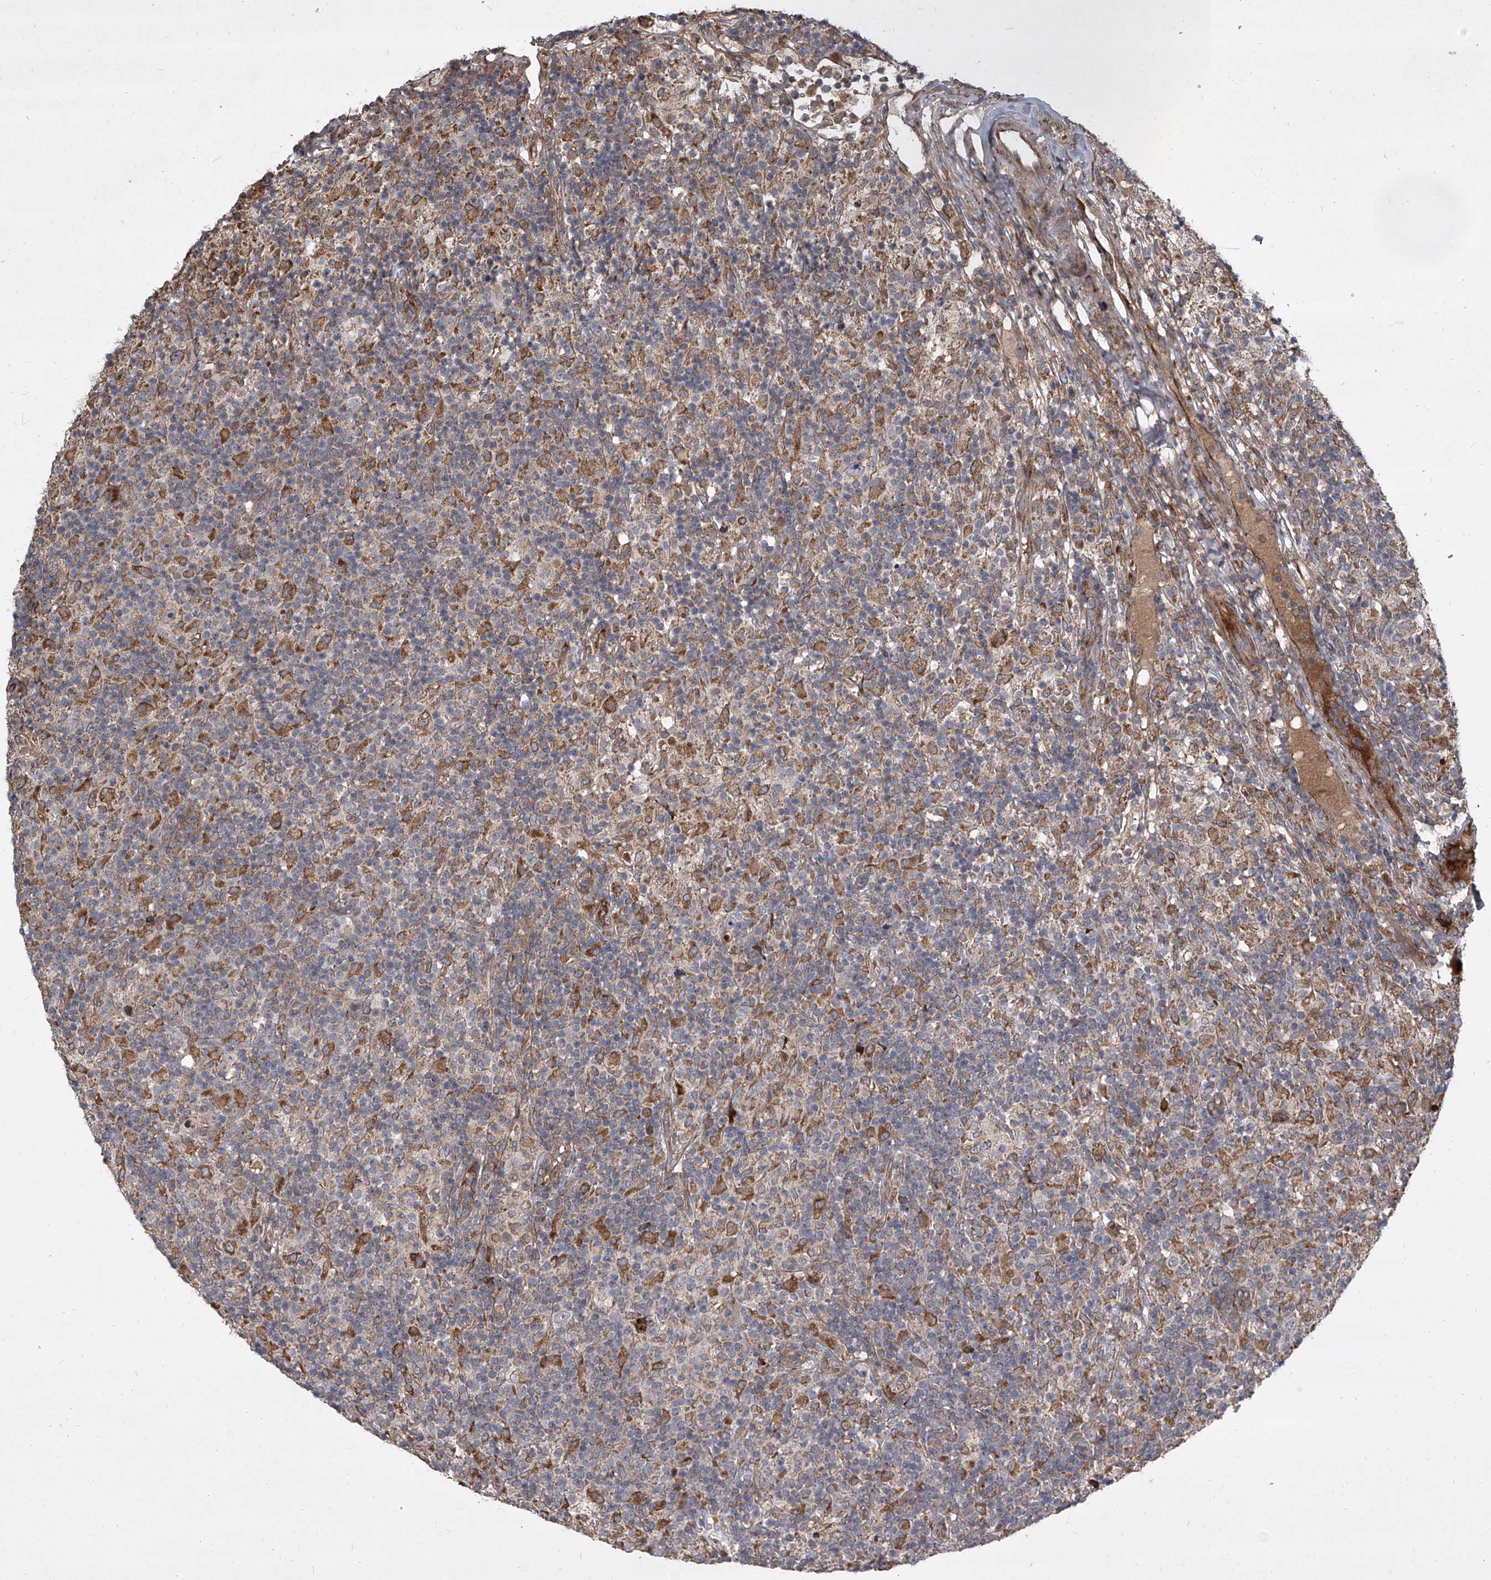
{"staining": {"intensity": "weak", "quantity": "<25%", "location": "cytoplasmic/membranous"}, "tissue": "lymphoma", "cell_type": "Tumor cells", "image_type": "cancer", "snomed": [{"axis": "morphology", "description": "Hodgkin's disease, NOS"}, {"axis": "topography", "description": "Lymph node"}], "caption": "Hodgkin's disease was stained to show a protein in brown. There is no significant expression in tumor cells. (DAB immunohistochemistry (IHC) visualized using brightfield microscopy, high magnification).", "gene": "EVA1C", "patient": {"sex": "male", "age": 70}}